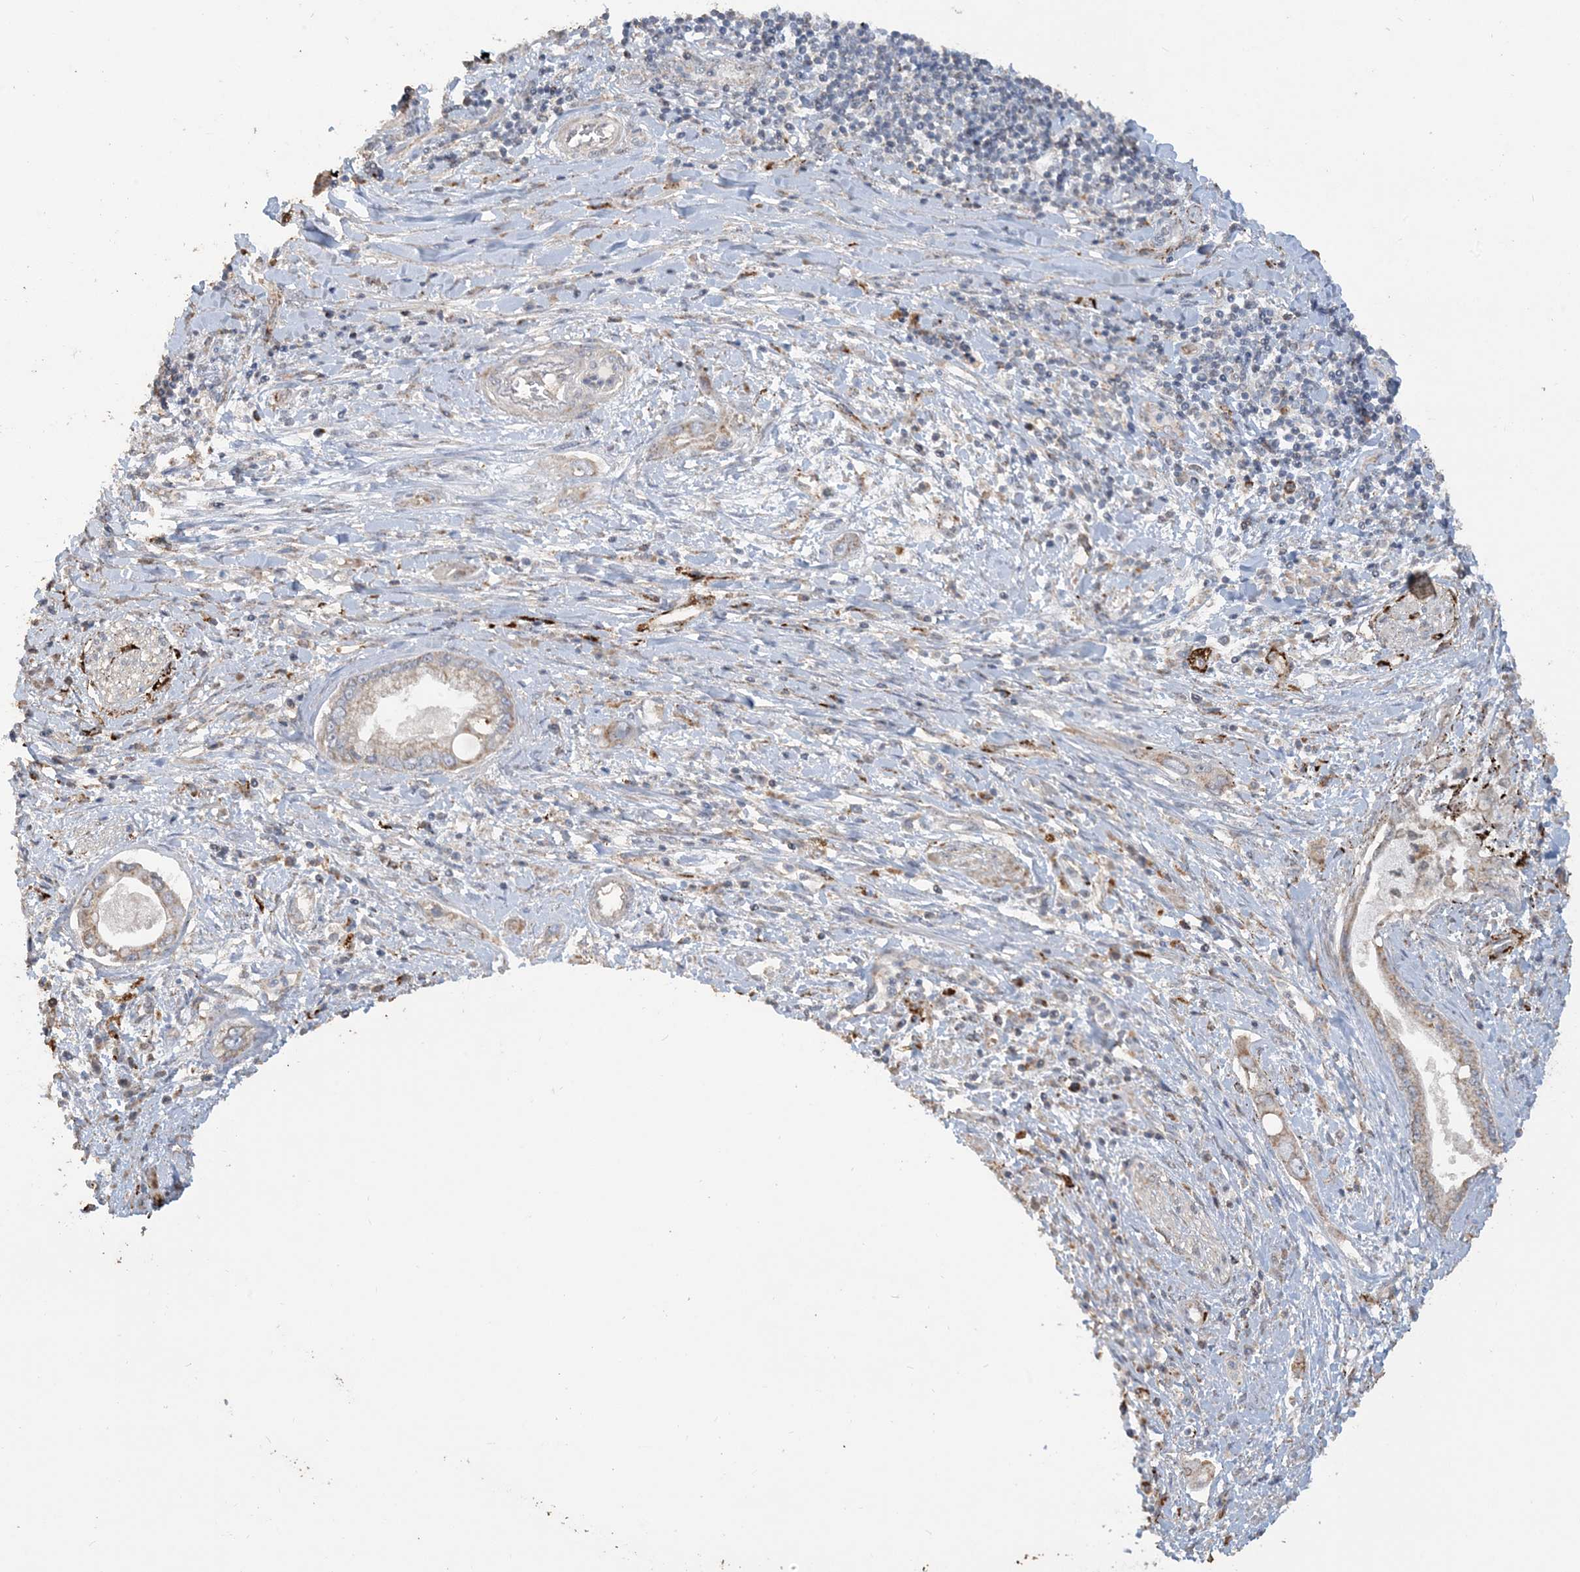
{"staining": {"intensity": "moderate", "quantity": "25%-75%", "location": "cytoplasmic/membranous"}, "tissue": "pancreatic cancer", "cell_type": "Tumor cells", "image_type": "cancer", "snomed": [{"axis": "morphology", "description": "Inflammation, NOS"}, {"axis": "morphology", "description": "Adenocarcinoma, NOS"}, {"axis": "topography", "description": "Pancreas"}], "caption": "Immunohistochemical staining of pancreatic cancer reveals moderate cytoplasmic/membranous protein positivity in about 25%-75% of tumor cells.", "gene": "SFMBT2", "patient": {"sex": "female", "age": 56}}